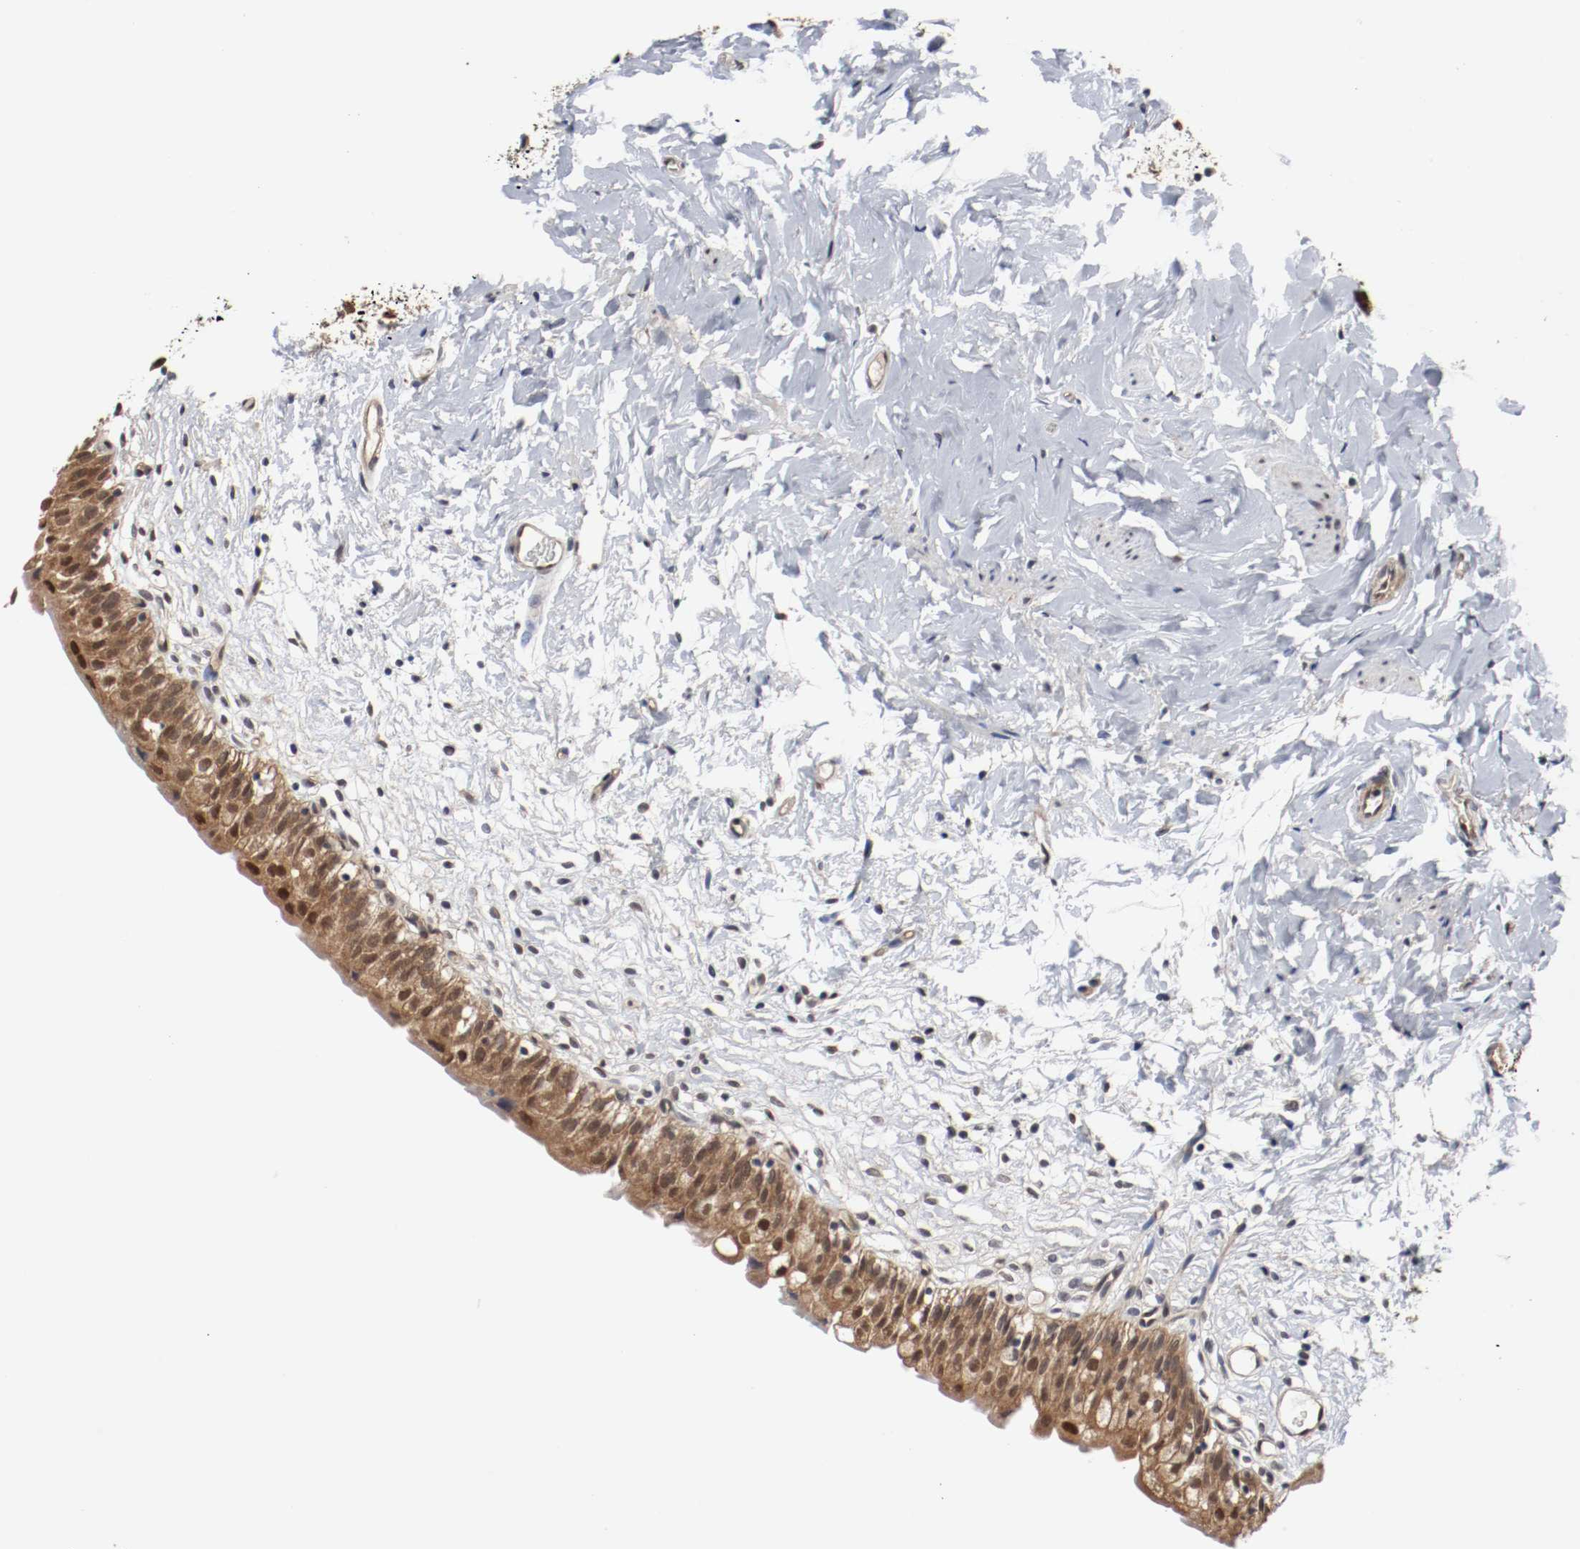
{"staining": {"intensity": "moderate", "quantity": ">75%", "location": "cytoplasmic/membranous,nuclear"}, "tissue": "urinary bladder", "cell_type": "Urothelial cells", "image_type": "normal", "snomed": [{"axis": "morphology", "description": "Normal tissue, NOS"}, {"axis": "topography", "description": "Urinary bladder"}], "caption": "Immunohistochemical staining of benign human urinary bladder displays moderate cytoplasmic/membranous,nuclear protein staining in about >75% of urothelial cells.", "gene": "AFG3L2", "patient": {"sex": "female", "age": 80}}